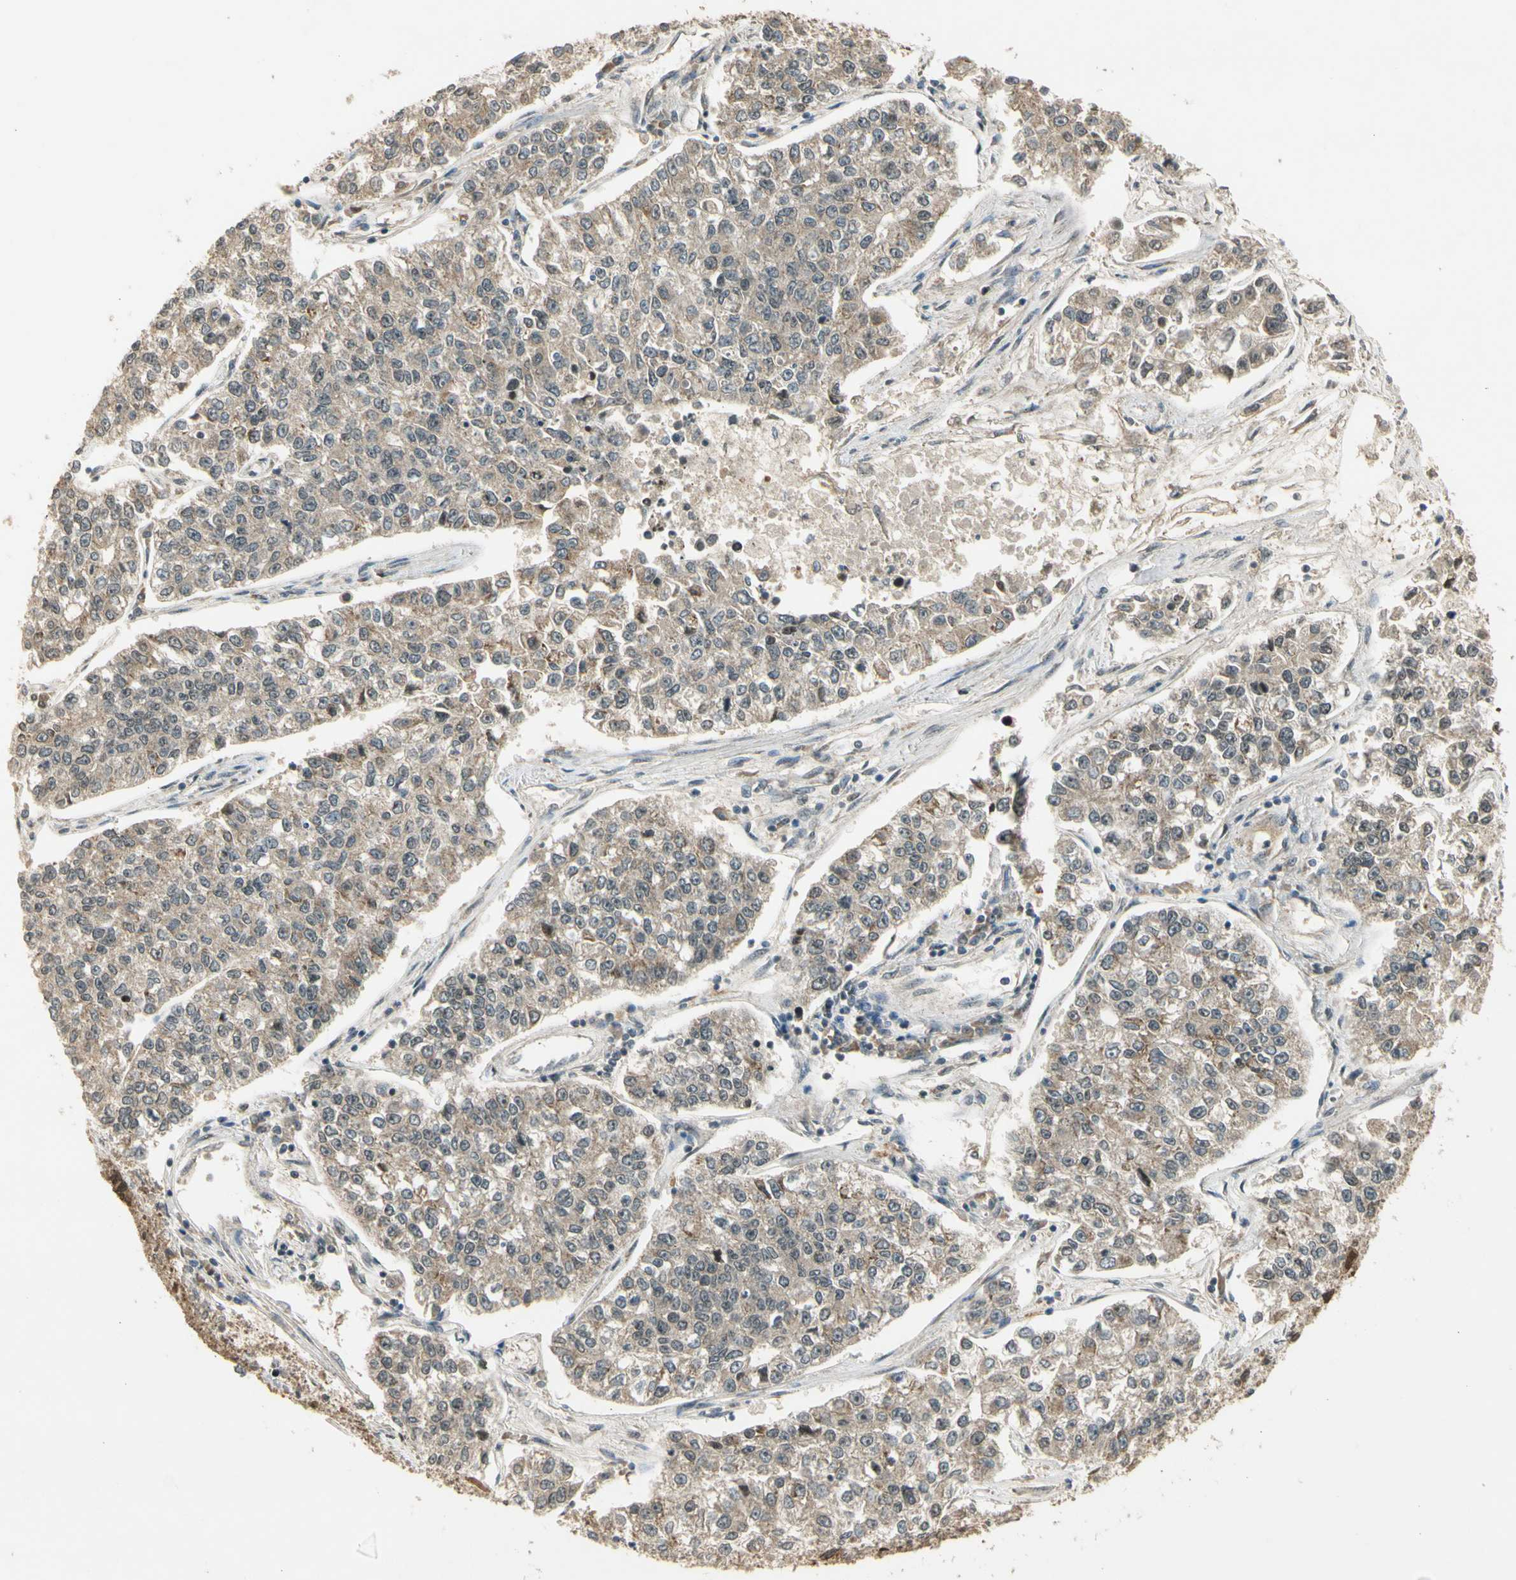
{"staining": {"intensity": "weak", "quantity": ">75%", "location": "cytoplasmic/membranous"}, "tissue": "lung cancer", "cell_type": "Tumor cells", "image_type": "cancer", "snomed": [{"axis": "morphology", "description": "Adenocarcinoma, NOS"}, {"axis": "topography", "description": "Lung"}], "caption": "A micrograph showing weak cytoplasmic/membranous expression in approximately >75% of tumor cells in lung adenocarcinoma, as visualized by brown immunohistochemical staining.", "gene": "ZNF135", "patient": {"sex": "male", "age": 49}}